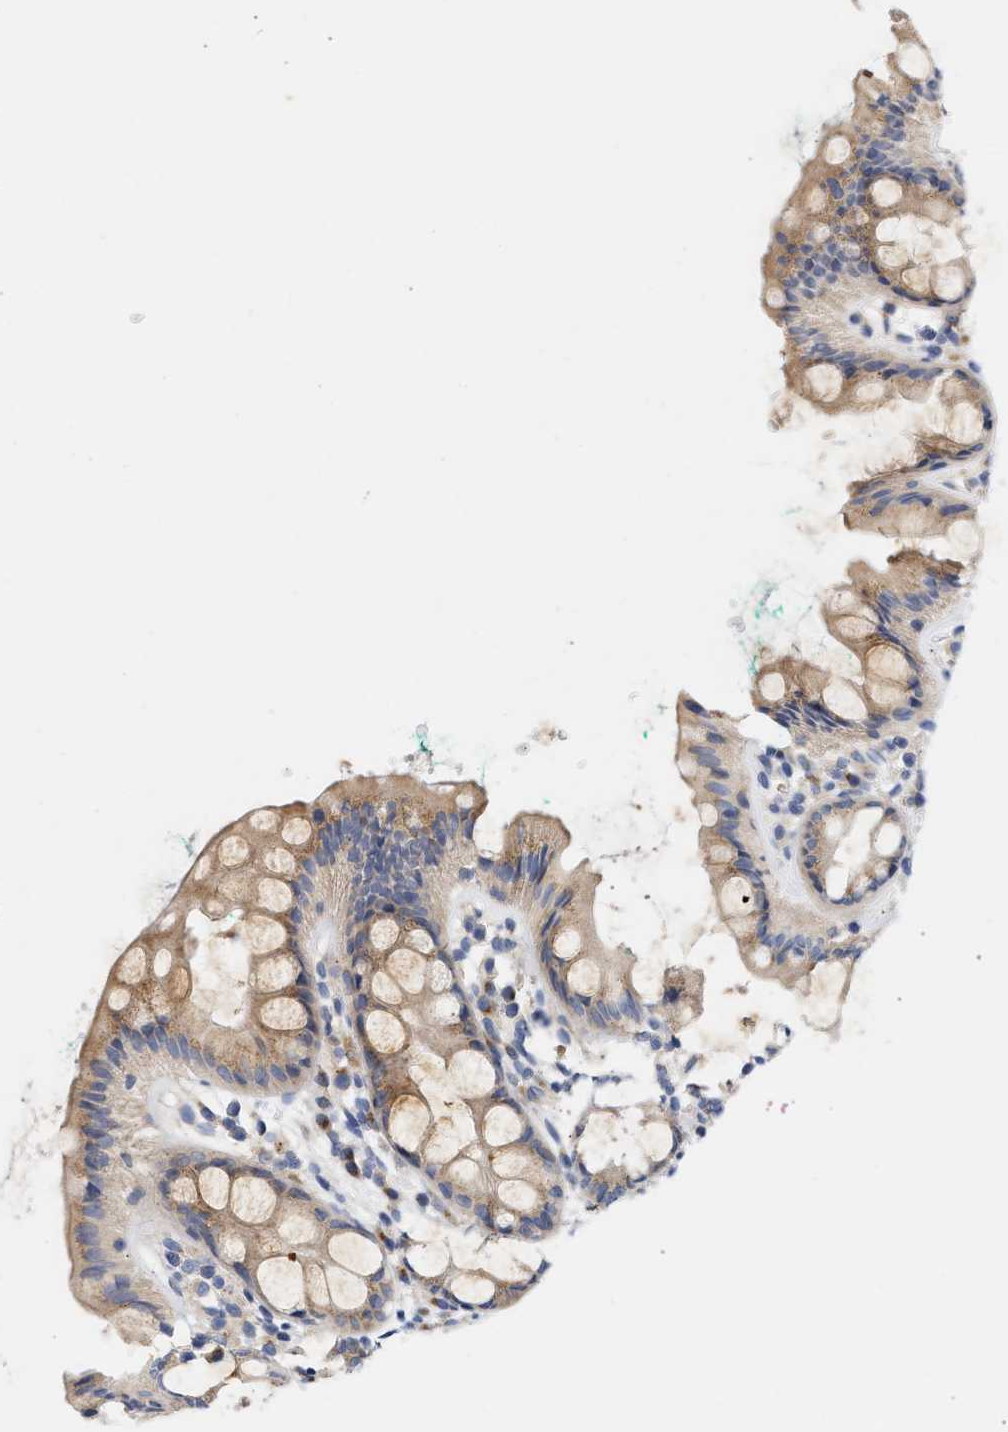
{"staining": {"intensity": "moderate", "quantity": ">75%", "location": "cytoplasmic/membranous"}, "tissue": "rectum", "cell_type": "Glandular cells", "image_type": "normal", "snomed": [{"axis": "morphology", "description": "Normal tissue, NOS"}, {"axis": "topography", "description": "Rectum"}], "caption": "A high-resolution micrograph shows immunohistochemistry staining of benign rectum, which exhibits moderate cytoplasmic/membranous expression in about >75% of glandular cells.", "gene": "TRIM50", "patient": {"sex": "female", "age": 65}}